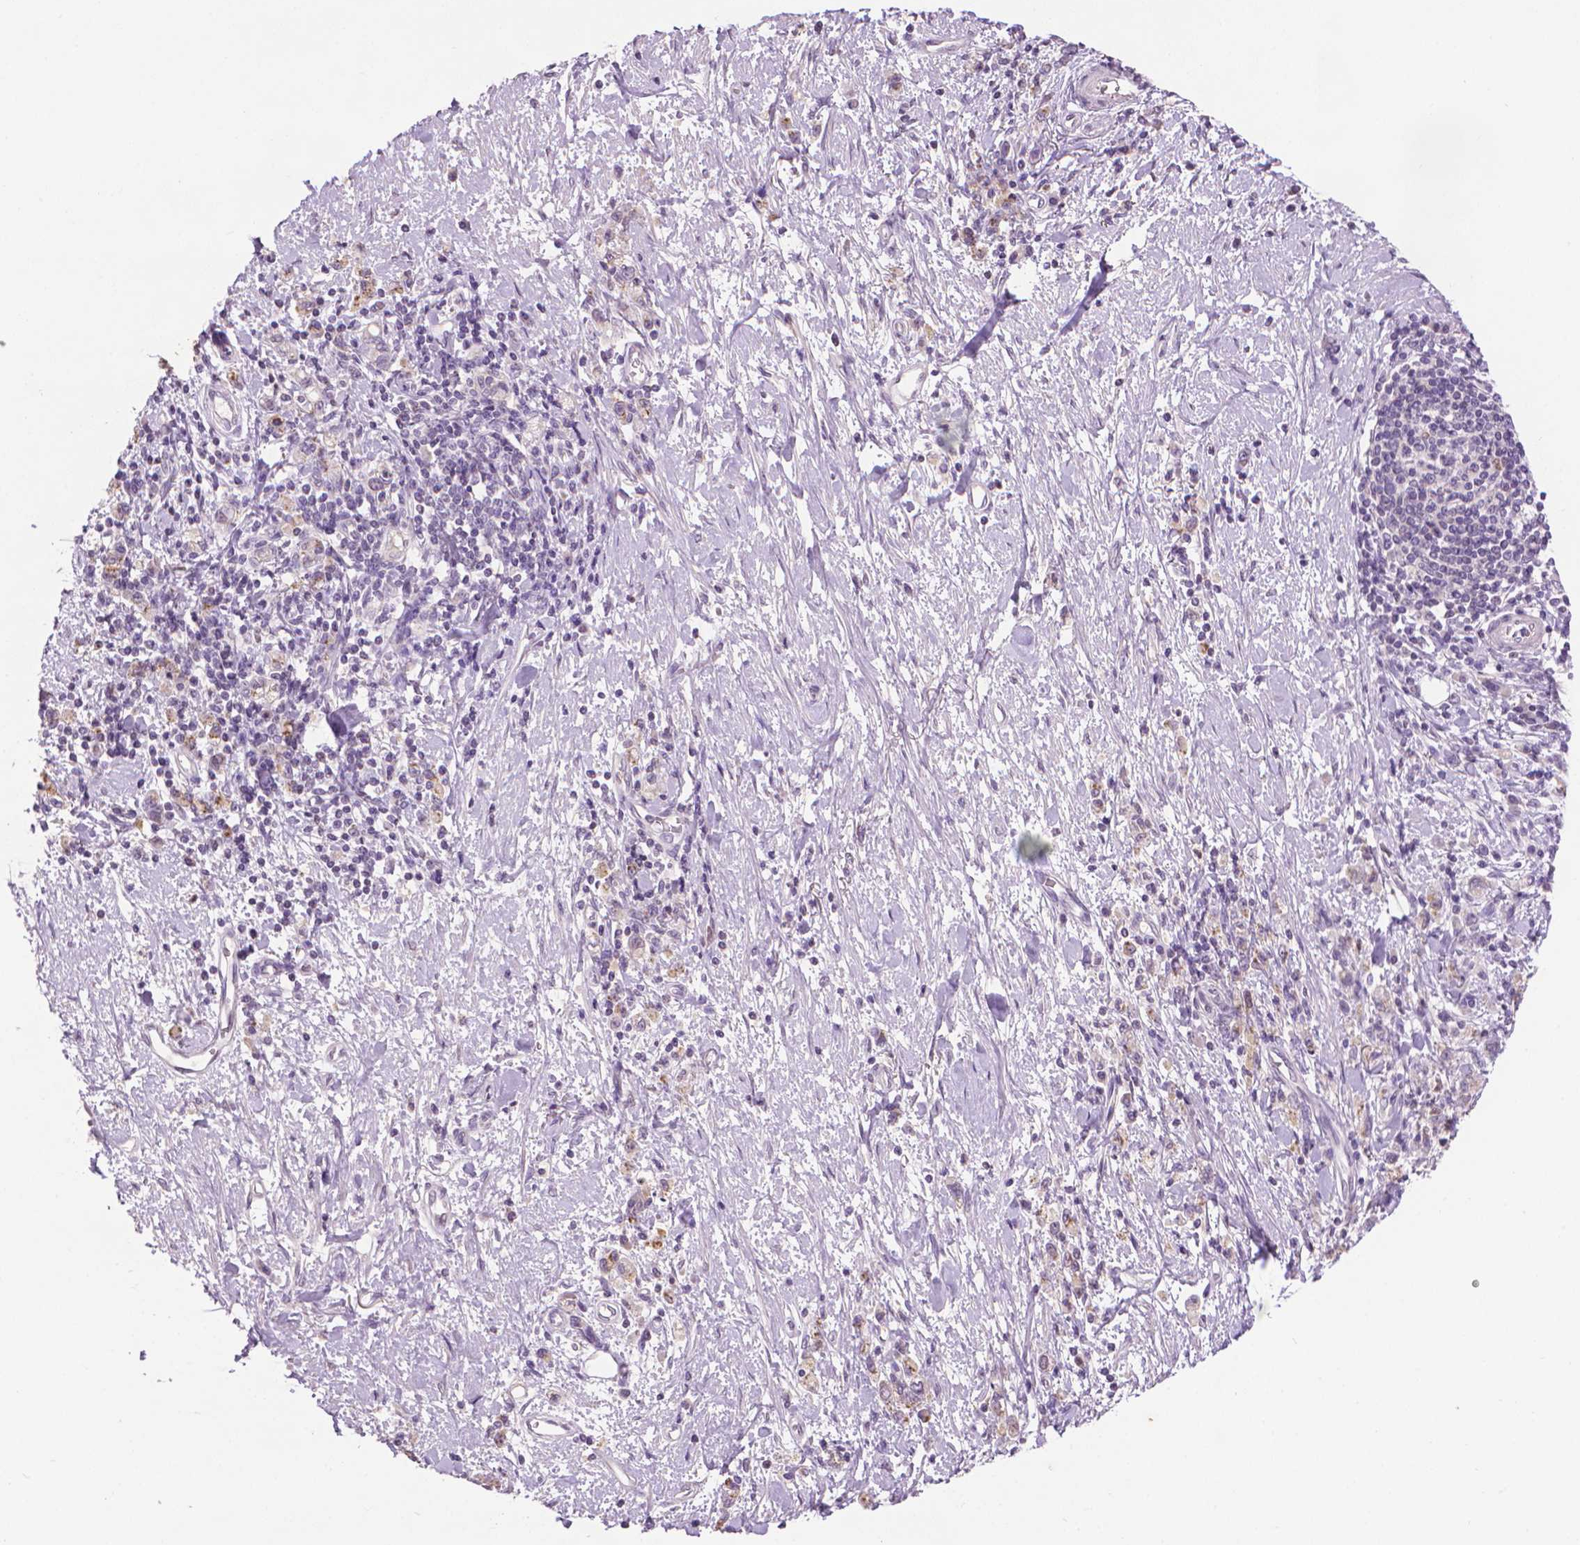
{"staining": {"intensity": "weak", "quantity": "25%-75%", "location": "cytoplasmic/membranous"}, "tissue": "stomach cancer", "cell_type": "Tumor cells", "image_type": "cancer", "snomed": [{"axis": "morphology", "description": "Adenocarcinoma, NOS"}, {"axis": "topography", "description": "Stomach"}], "caption": "A histopathology image of human stomach cancer (adenocarcinoma) stained for a protein demonstrates weak cytoplasmic/membranous brown staining in tumor cells. (Stains: DAB (3,3'-diaminobenzidine) in brown, nuclei in blue, Microscopy: brightfield microscopy at high magnification).", "gene": "CDKN2D", "patient": {"sex": "male", "age": 77}}